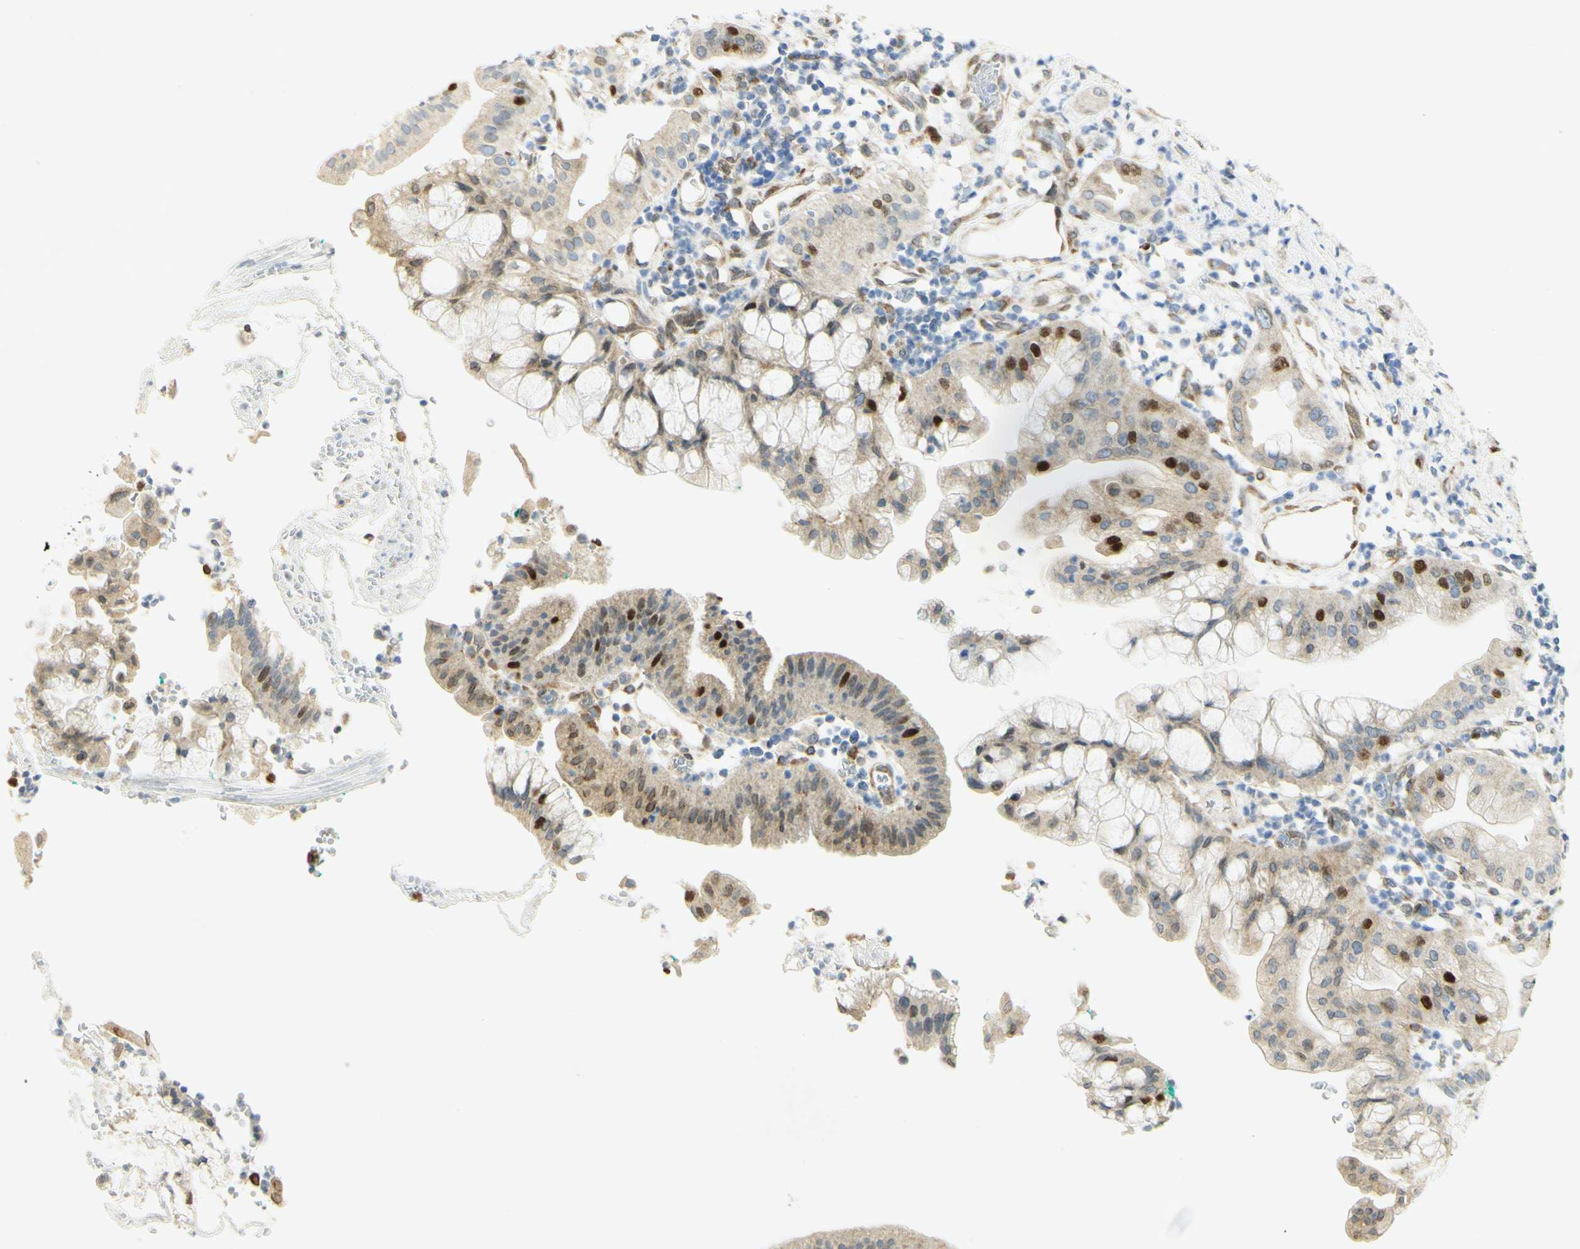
{"staining": {"intensity": "strong", "quantity": "<25%", "location": "nuclear"}, "tissue": "pancreatic cancer", "cell_type": "Tumor cells", "image_type": "cancer", "snomed": [{"axis": "morphology", "description": "Adenocarcinoma, NOS"}, {"axis": "morphology", "description": "Adenocarcinoma, metastatic, NOS"}, {"axis": "topography", "description": "Lymph node"}, {"axis": "topography", "description": "Pancreas"}, {"axis": "topography", "description": "Duodenum"}], "caption": "Immunohistochemical staining of pancreatic cancer (adenocarcinoma) reveals medium levels of strong nuclear positivity in approximately <25% of tumor cells.", "gene": "E2F1", "patient": {"sex": "female", "age": 64}}